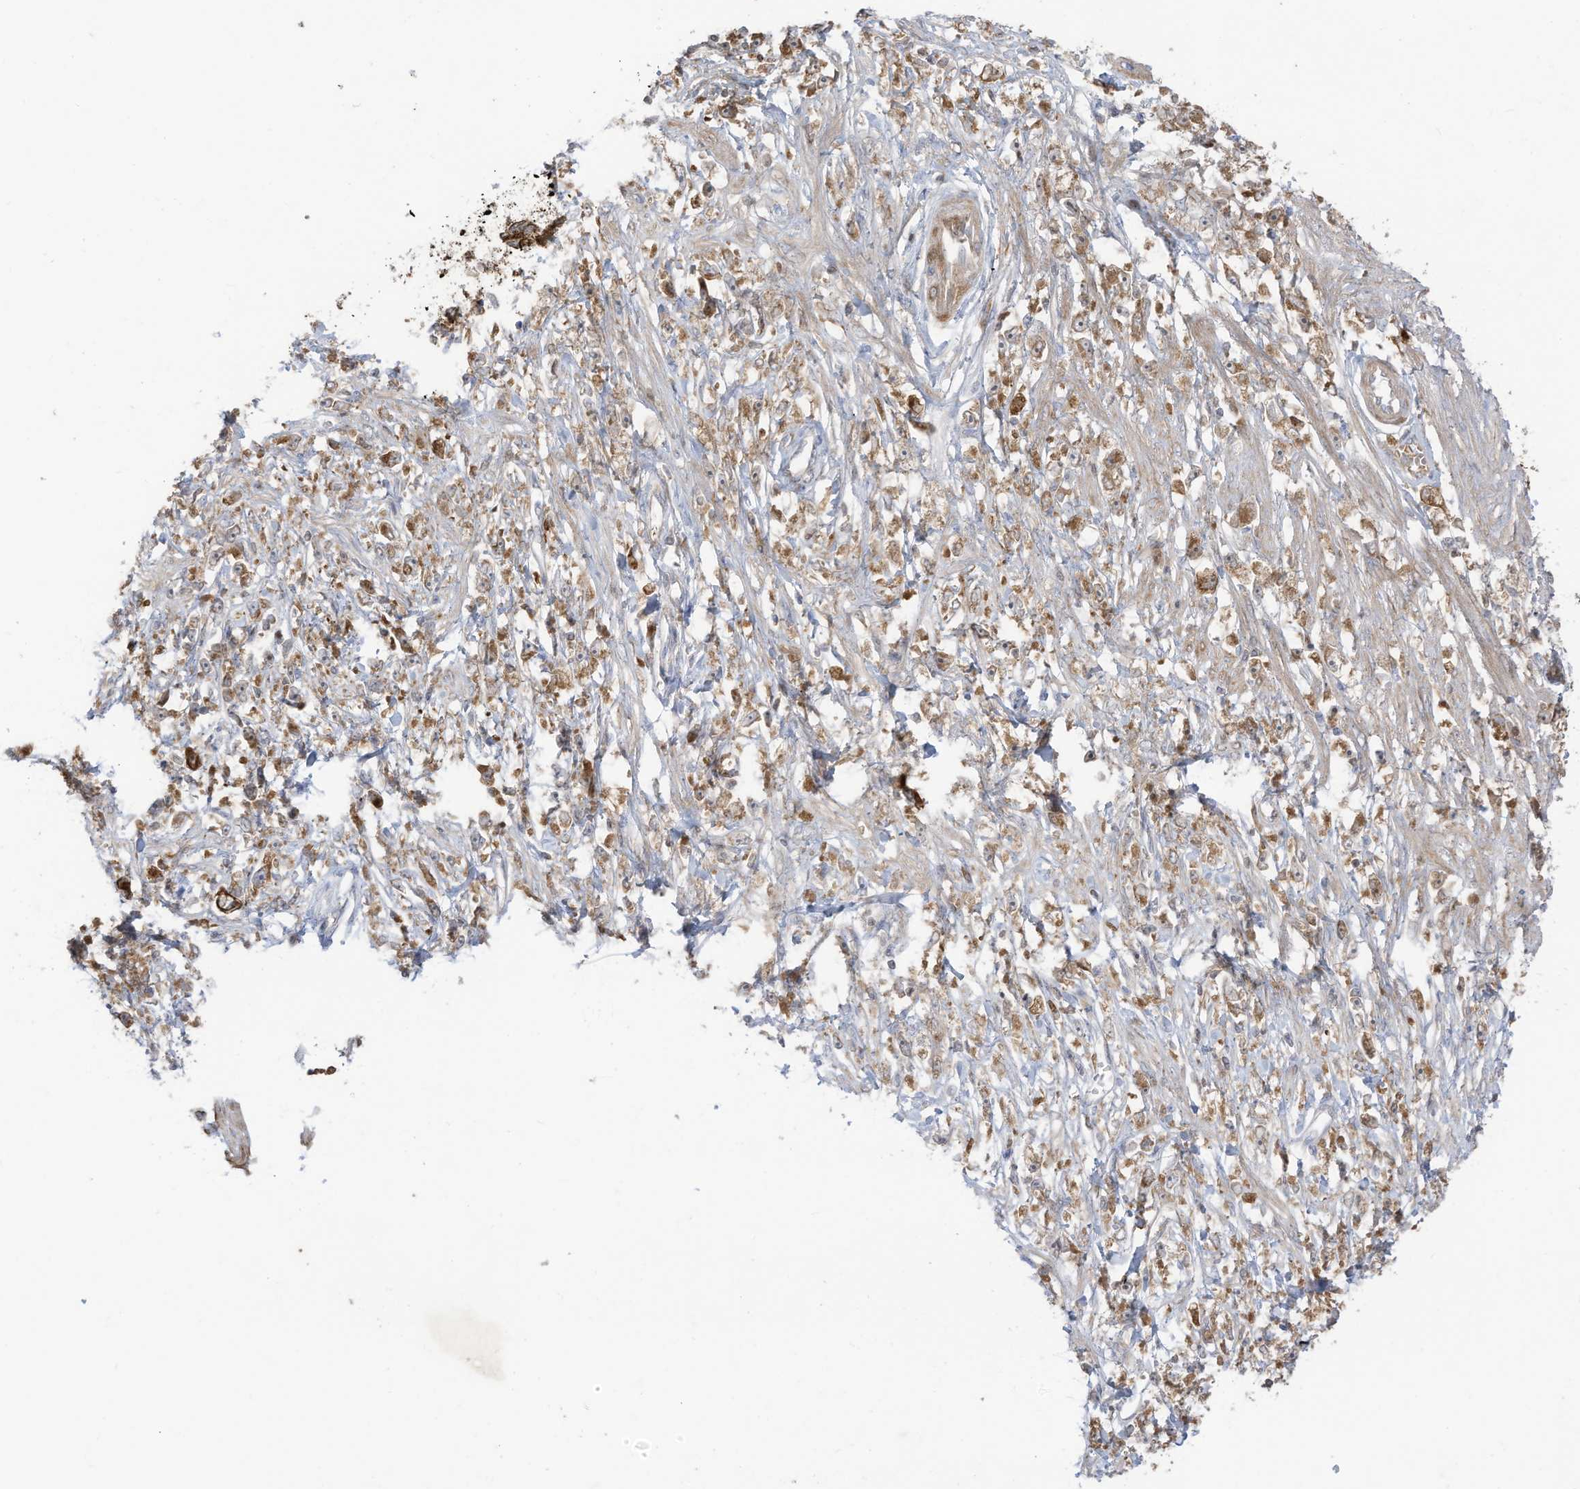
{"staining": {"intensity": "moderate", "quantity": ">75%", "location": "cytoplasmic/membranous"}, "tissue": "stomach cancer", "cell_type": "Tumor cells", "image_type": "cancer", "snomed": [{"axis": "morphology", "description": "Adenocarcinoma, NOS"}, {"axis": "topography", "description": "Stomach"}], "caption": "DAB immunohistochemical staining of human stomach adenocarcinoma displays moderate cytoplasmic/membranous protein staining in approximately >75% of tumor cells. (DAB IHC, brown staining for protein, blue staining for nuclei).", "gene": "CGAS", "patient": {"sex": "female", "age": 59}}